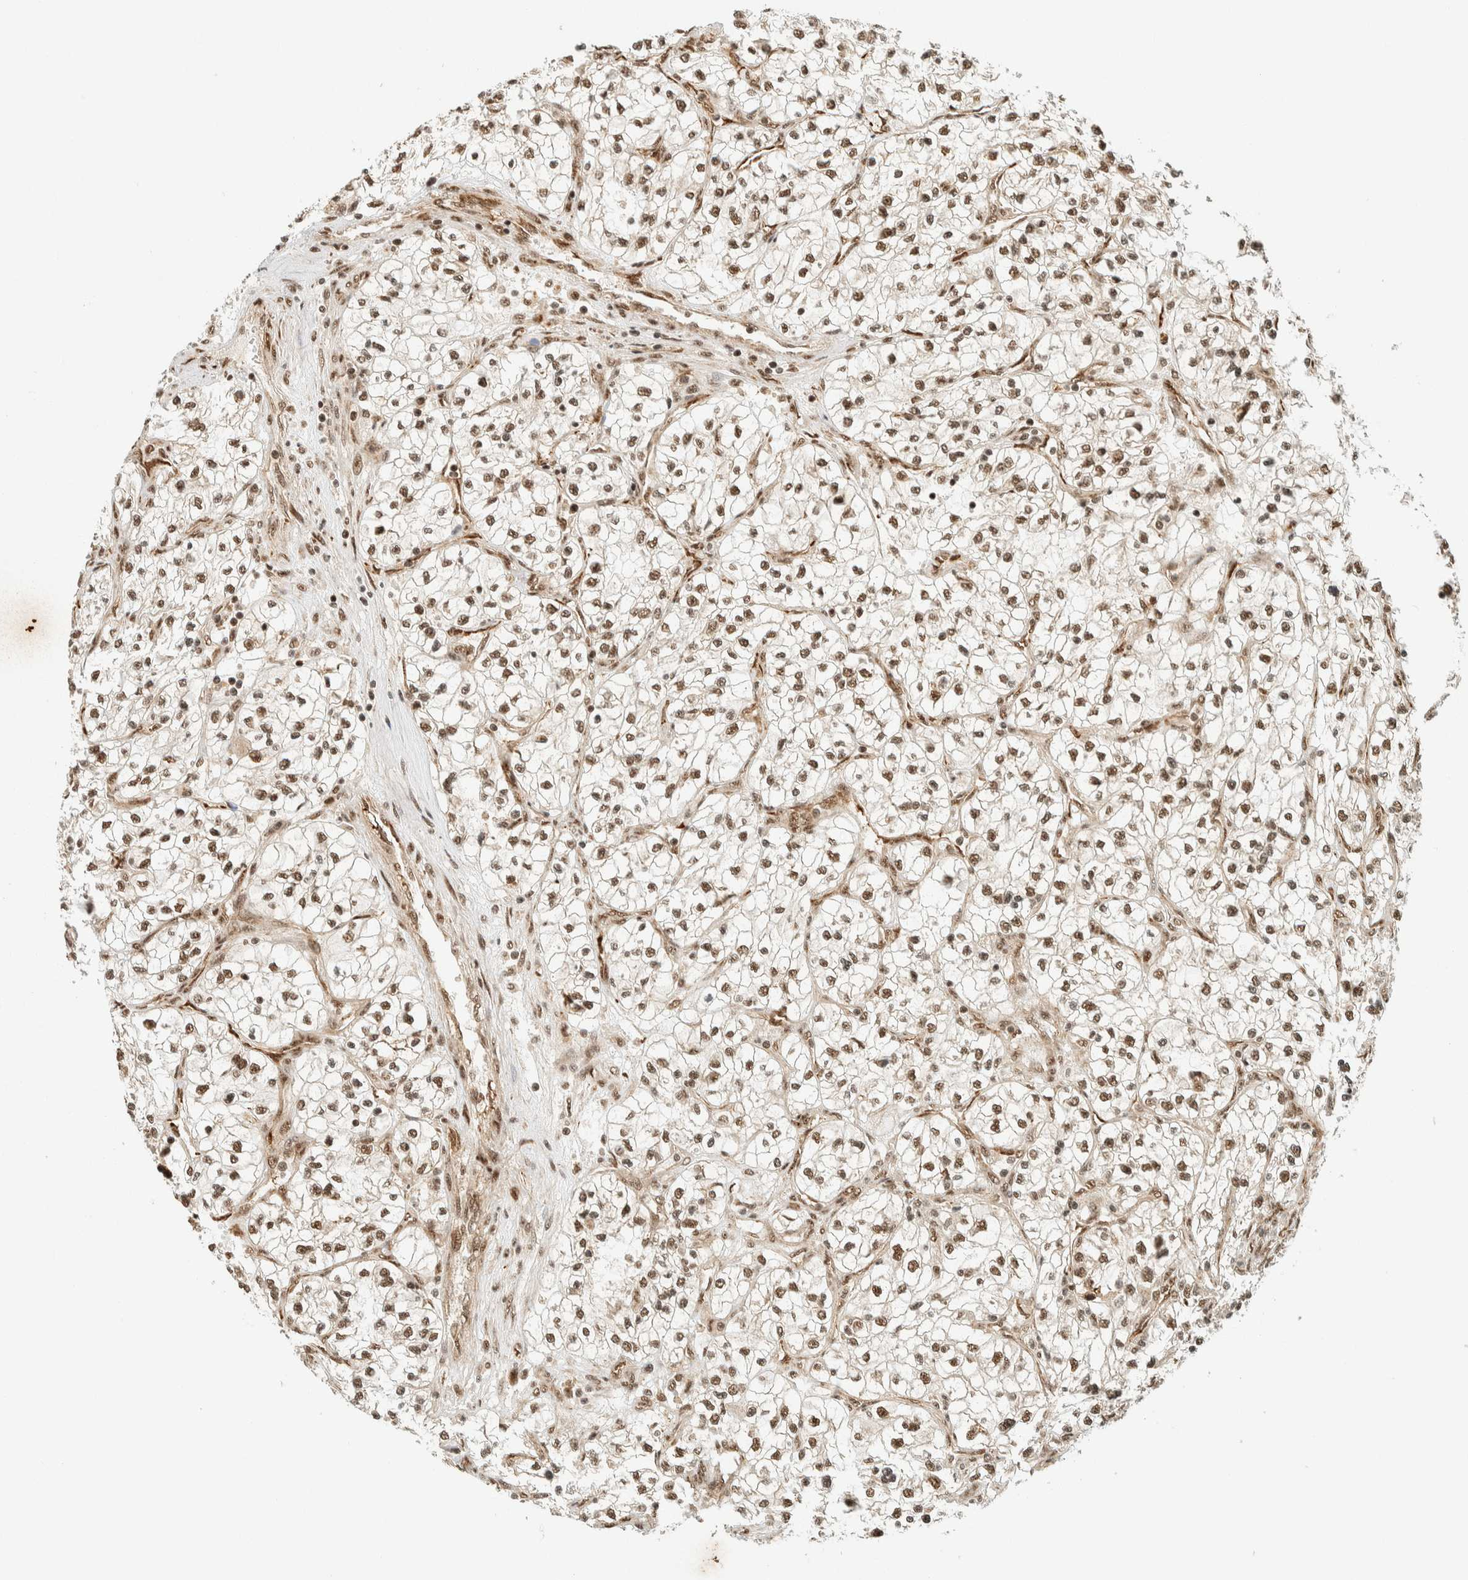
{"staining": {"intensity": "moderate", "quantity": ">75%", "location": "nuclear"}, "tissue": "renal cancer", "cell_type": "Tumor cells", "image_type": "cancer", "snomed": [{"axis": "morphology", "description": "Adenocarcinoma, NOS"}, {"axis": "topography", "description": "Kidney"}], "caption": "A brown stain labels moderate nuclear positivity of a protein in renal adenocarcinoma tumor cells.", "gene": "SIK1", "patient": {"sex": "female", "age": 57}}